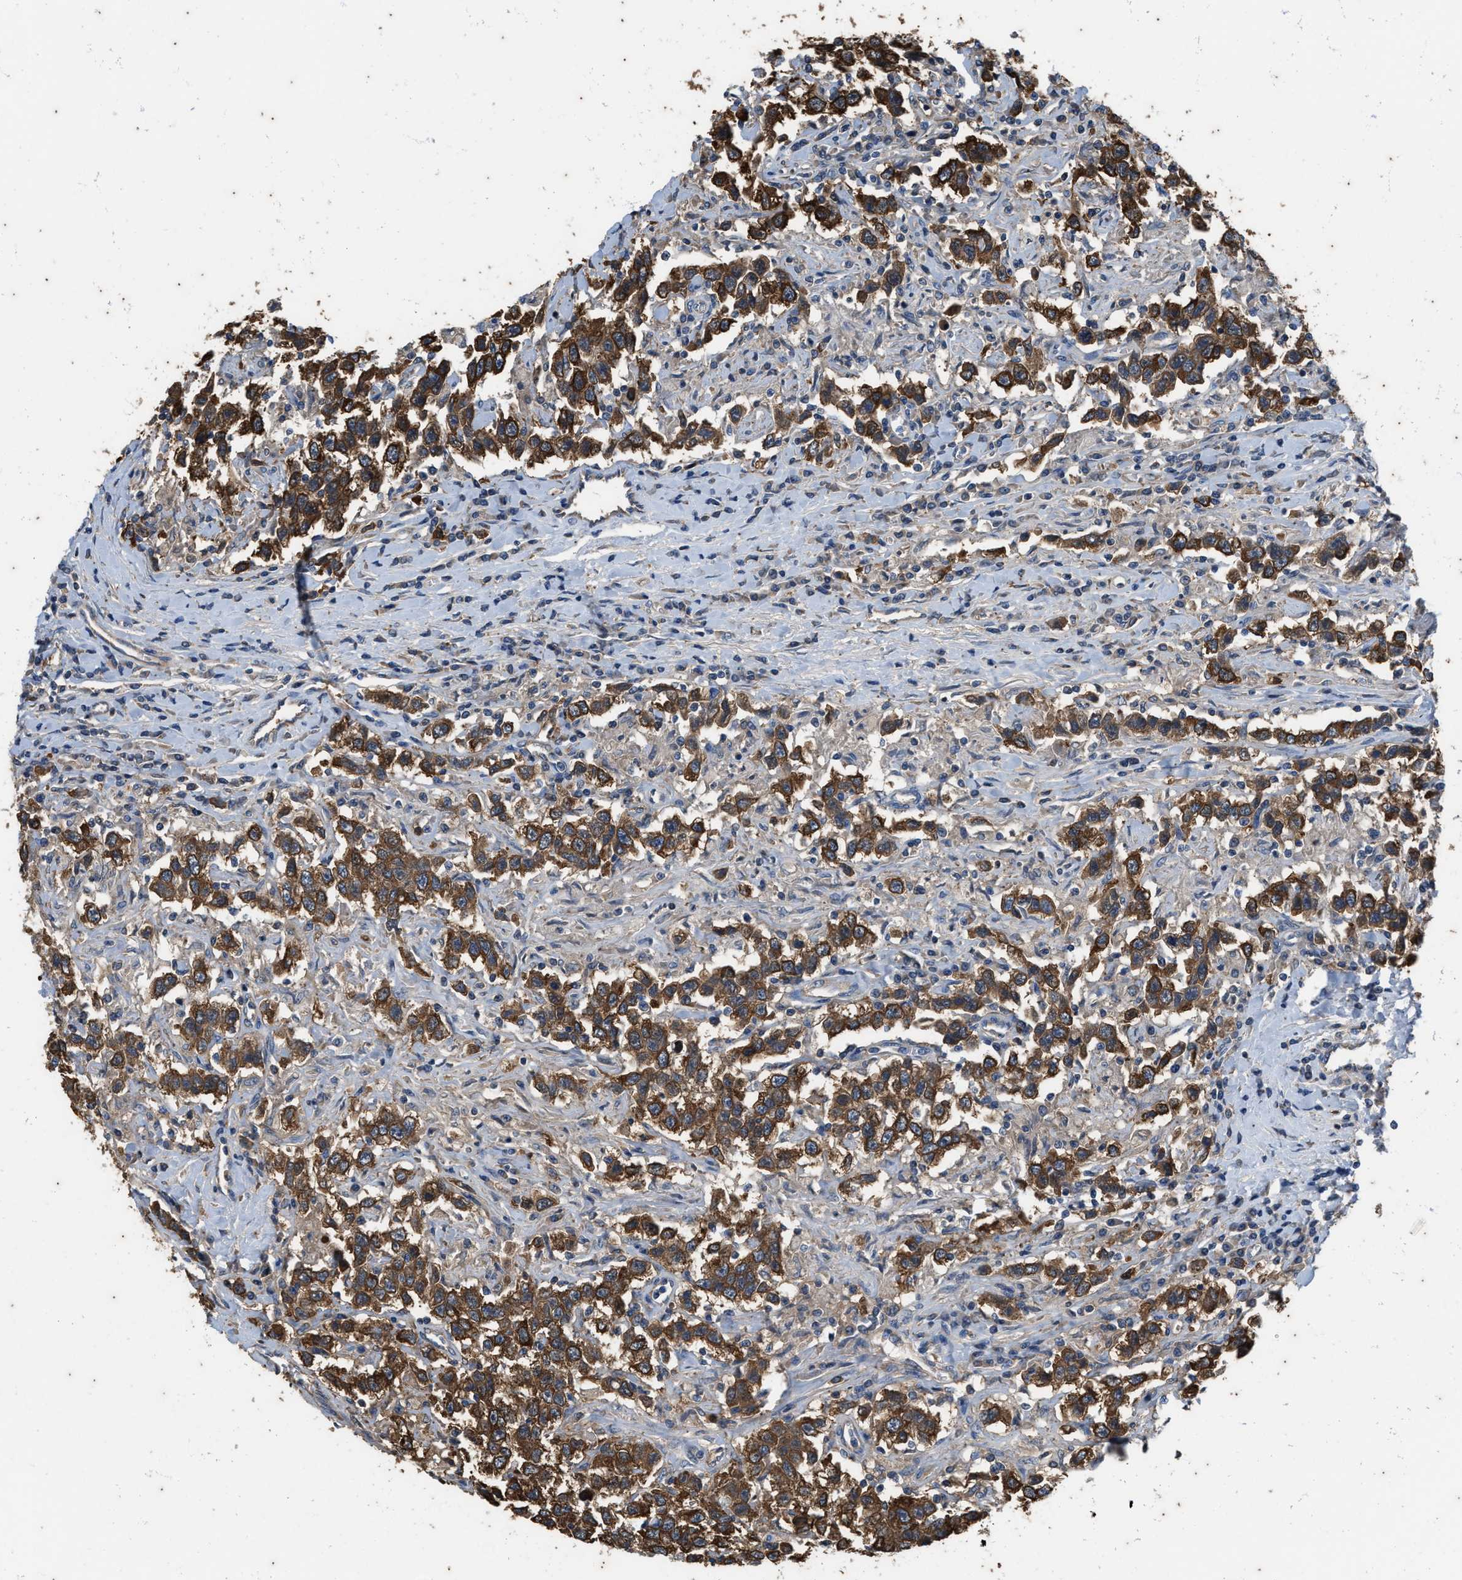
{"staining": {"intensity": "strong", "quantity": ">75%", "location": "cytoplasmic/membranous"}, "tissue": "testis cancer", "cell_type": "Tumor cells", "image_type": "cancer", "snomed": [{"axis": "morphology", "description": "Seminoma, NOS"}, {"axis": "topography", "description": "Testis"}], "caption": "Human seminoma (testis) stained for a protein (brown) demonstrates strong cytoplasmic/membranous positive positivity in approximately >75% of tumor cells.", "gene": "COX19", "patient": {"sex": "male", "age": 41}}